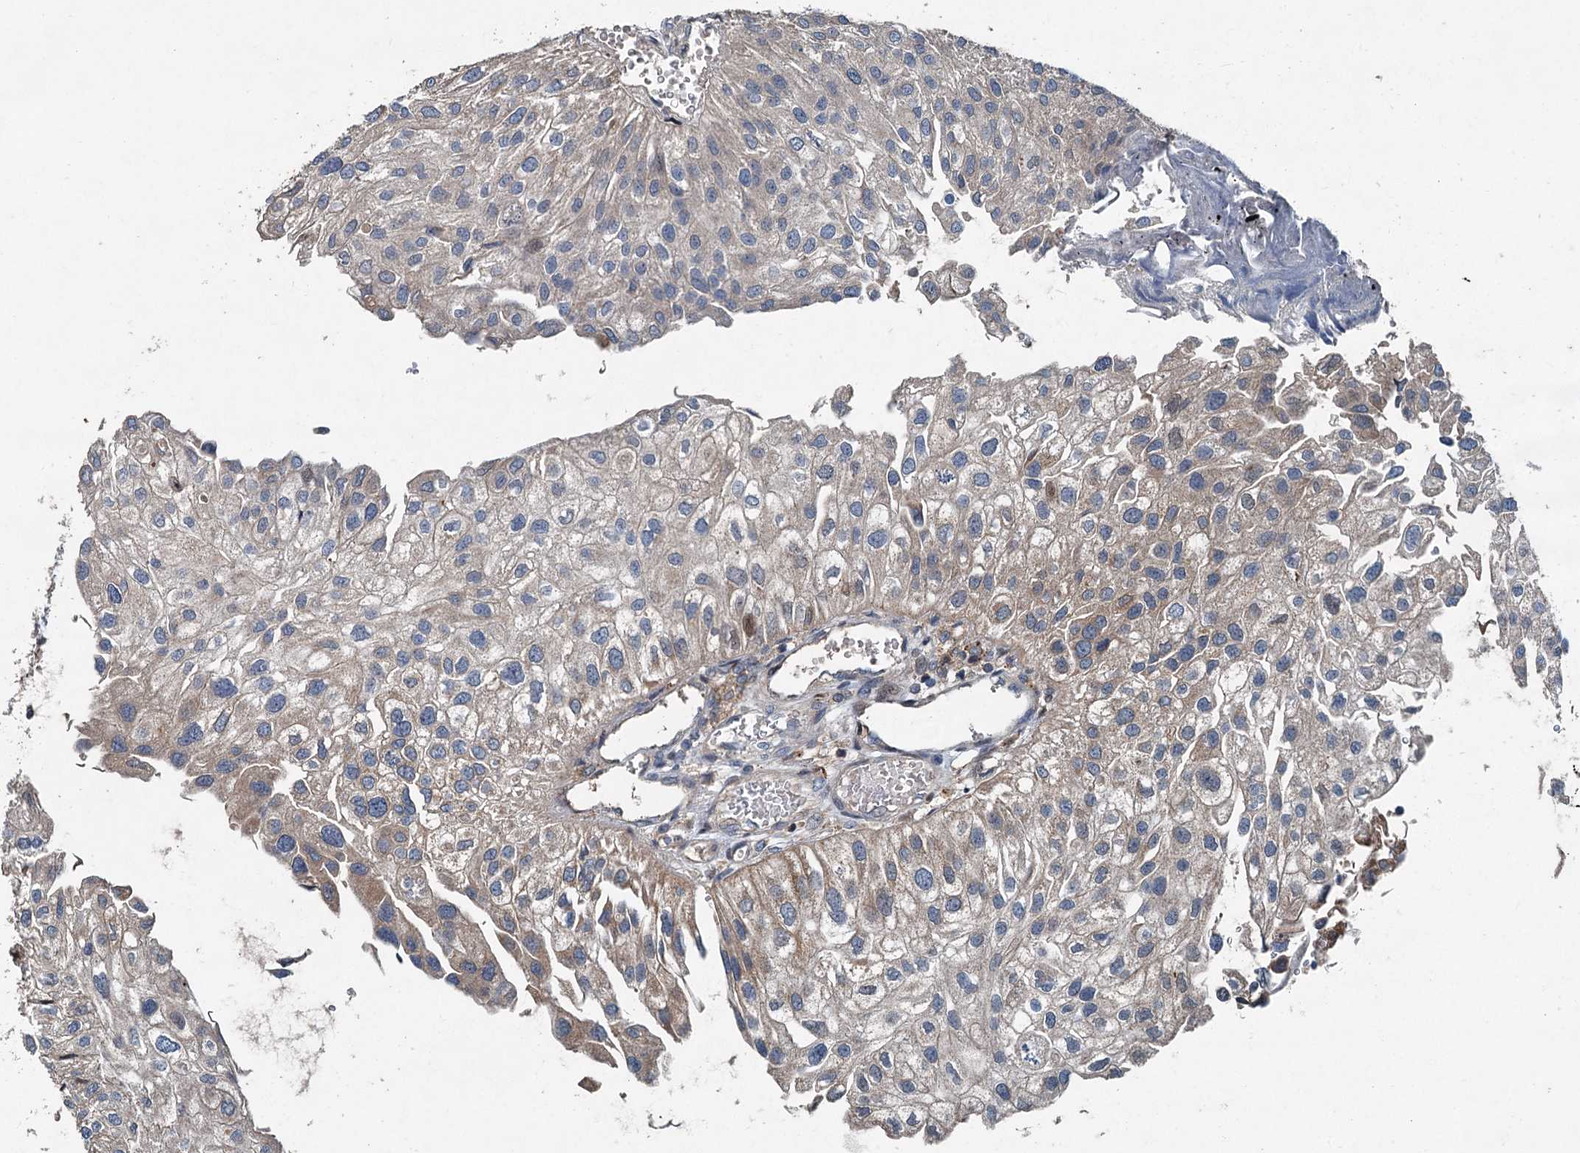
{"staining": {"intensity": "moderate", "quantity": "<25%", "location": "cytoplasmic/membranous"}, "tissue": "urothelial cancer", "cell_type": "Tumor cells", "image_type": "cancer", "snomed": [{"axis": "morphology", "description": "Urothelial carcinoma, Low grade"}, {"axis": "topography", "description": "Urinary bladder"}], "caption": "A brown stain labels moderate cytoplasmic/membranous expression of a protein in low-grade urothelial carcinoma tumor cells.", "gene": "TAPBPL", "patient": {"sex": "female", "age": 89}}